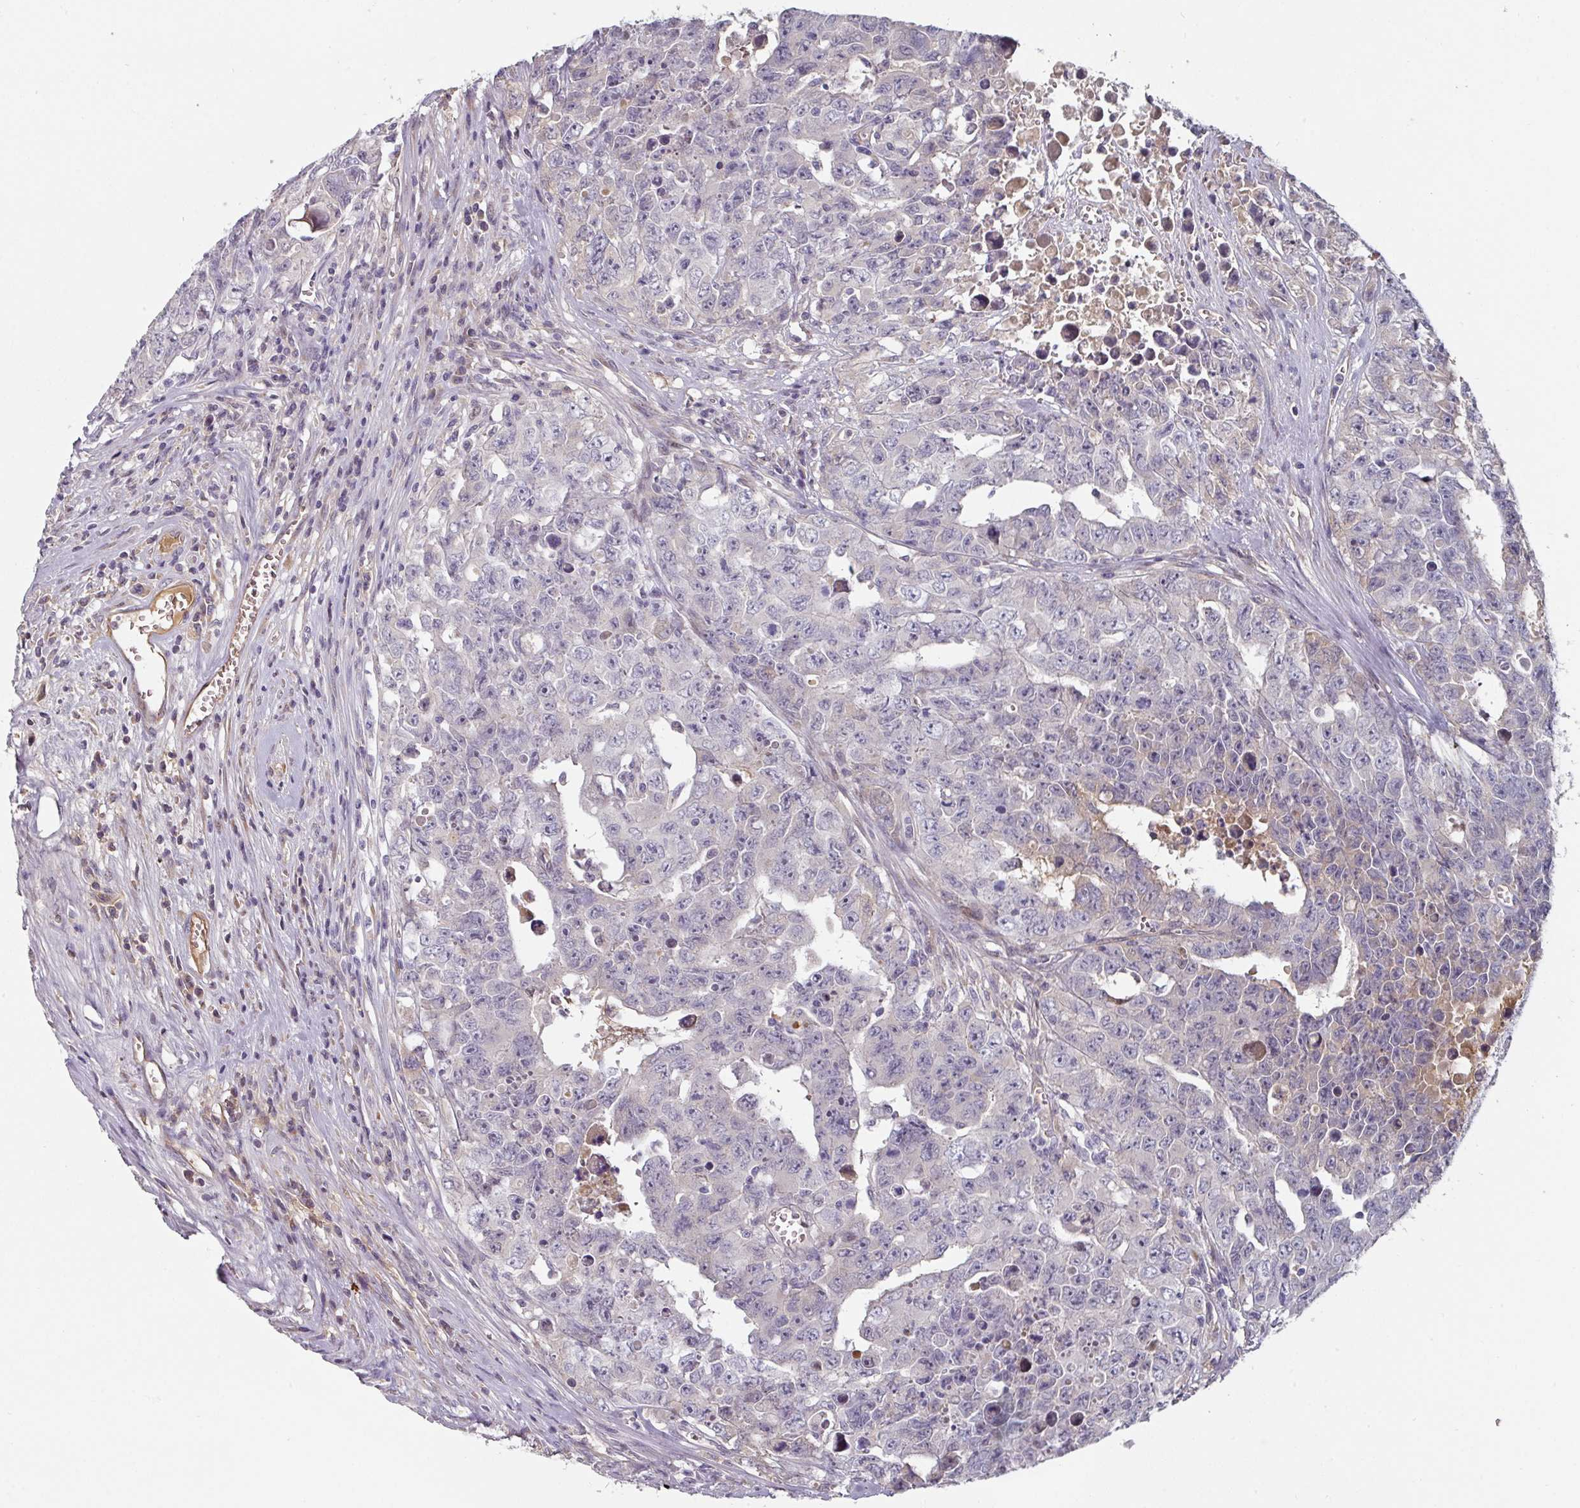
{"staining": {"intensity": "negative", "quantity": "none", "location": "none"}, "tissue": "testis cancer", "cell_type": "Tumor cells", "image_type": "cancer", "snomed": [{"axis": "morphology", "description": "Carcinoma, Embryonal, NOS"}, {"axis": "topography", "description": "Testis"}], "caption": "Micrograph shows no significant protein expression in tumor cells of testis embryonal carcinoma. The staining is performed using DAB brown chromogen with nuclei counter-stained in using hematoxylin.", "gene": "CEP78", "patient": {"sex": "male", "age": 24}}